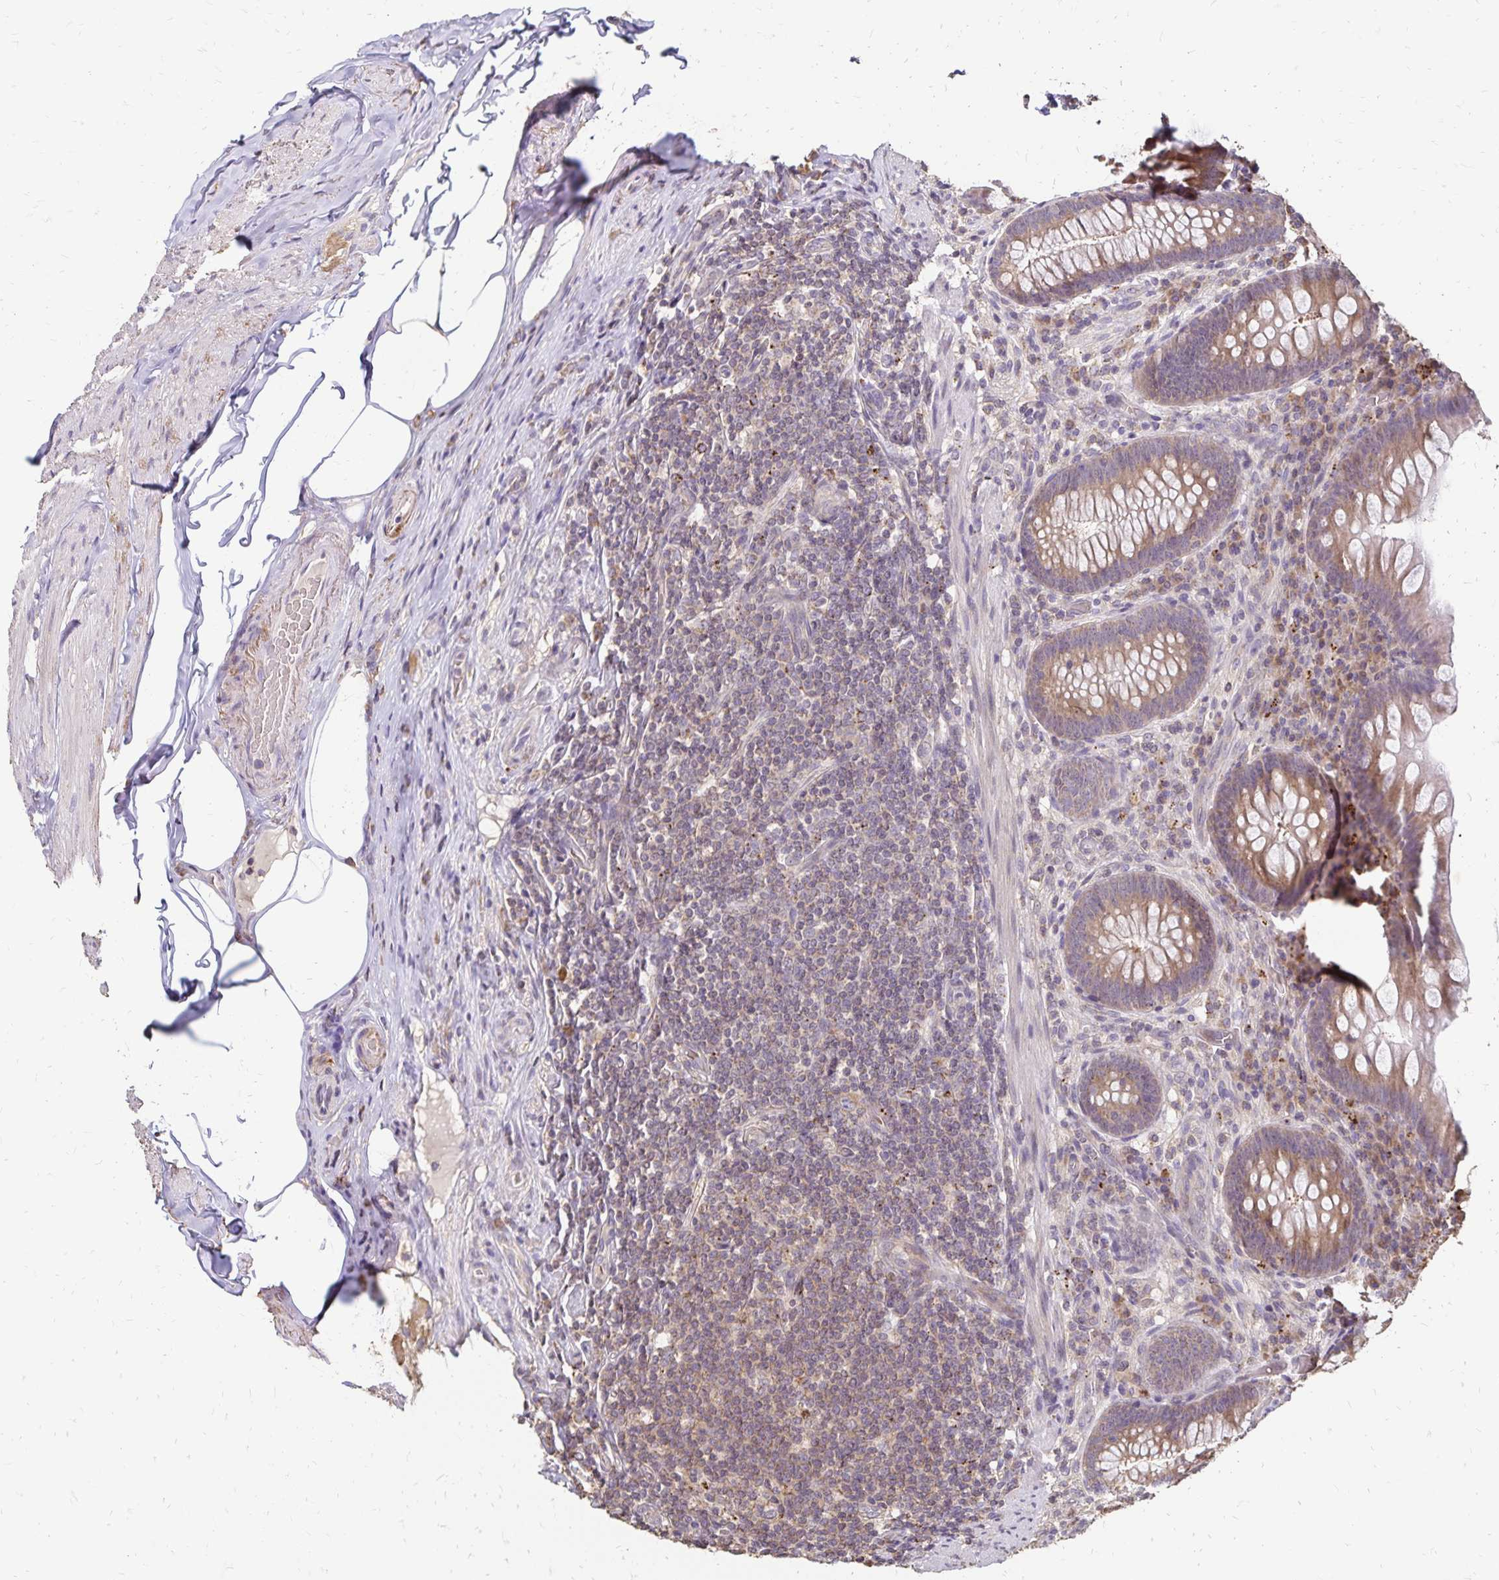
{"staining": {"intensity": "weak", "quantity": ">75%", "location": "cytoplasmic/membranous"}, "tissue": "appendix", "cell_type": "Glandular cells", "image_type": "normal", "snomed": [{"axis": "morphology", "description": "Normal tissue, NOS"}, {"axis": "topography", "description": "Appendix"}], "caption": "This image shows immunohistochemistry (IHC) staining of benign appendix, with low weak cytoplasmic/membranous staining in approximately >75% of glandular cells.", "gene": "EMC10", "patient": {"sex": "male", "age": 71}}